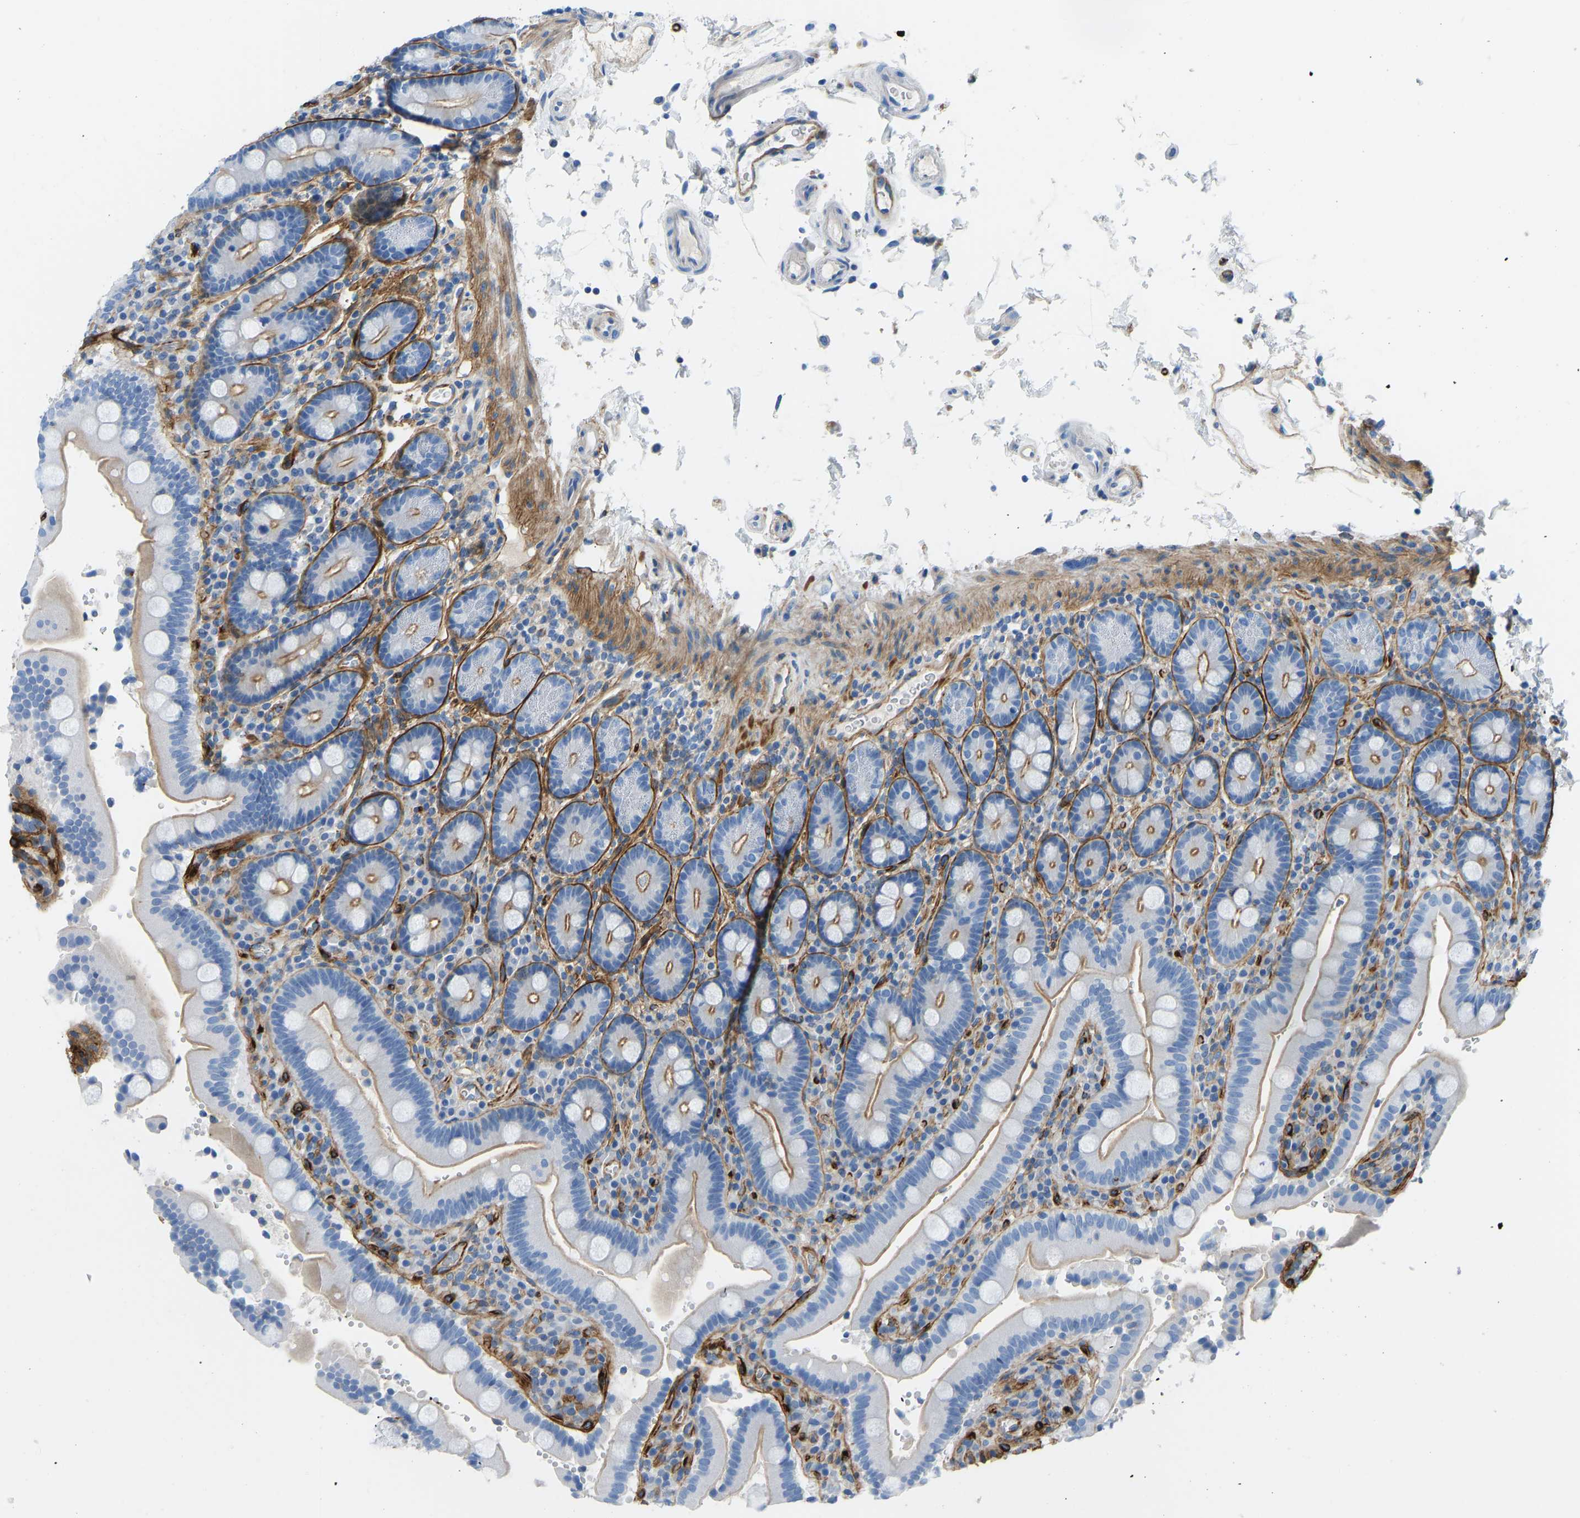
{"staining": {"intensity": "moderate", "quantity": "<25%", "location": "cytoplasmic/membranous"}, "tissue": "duodenum", "cell_type": "Glandular cells", "image_type": "normal", "snomed": [{"axis": "morphology", "description": "Normal tissue, NOS"}, {"axis": "topography", "description": "Small intestine, NOS"}], "caption": "Immunohistochemistry (IHC) histopathology image of benign duodenum: human duodenum stained using IHC shows low levels of moderate protein expression localized specifically in the cytoplasmic/membranous of glandular cells, appearing as a cytoplasmic/membranous brown color.", "gene": "COL15A1", "patient": {"sex": "female", "age": 71}}